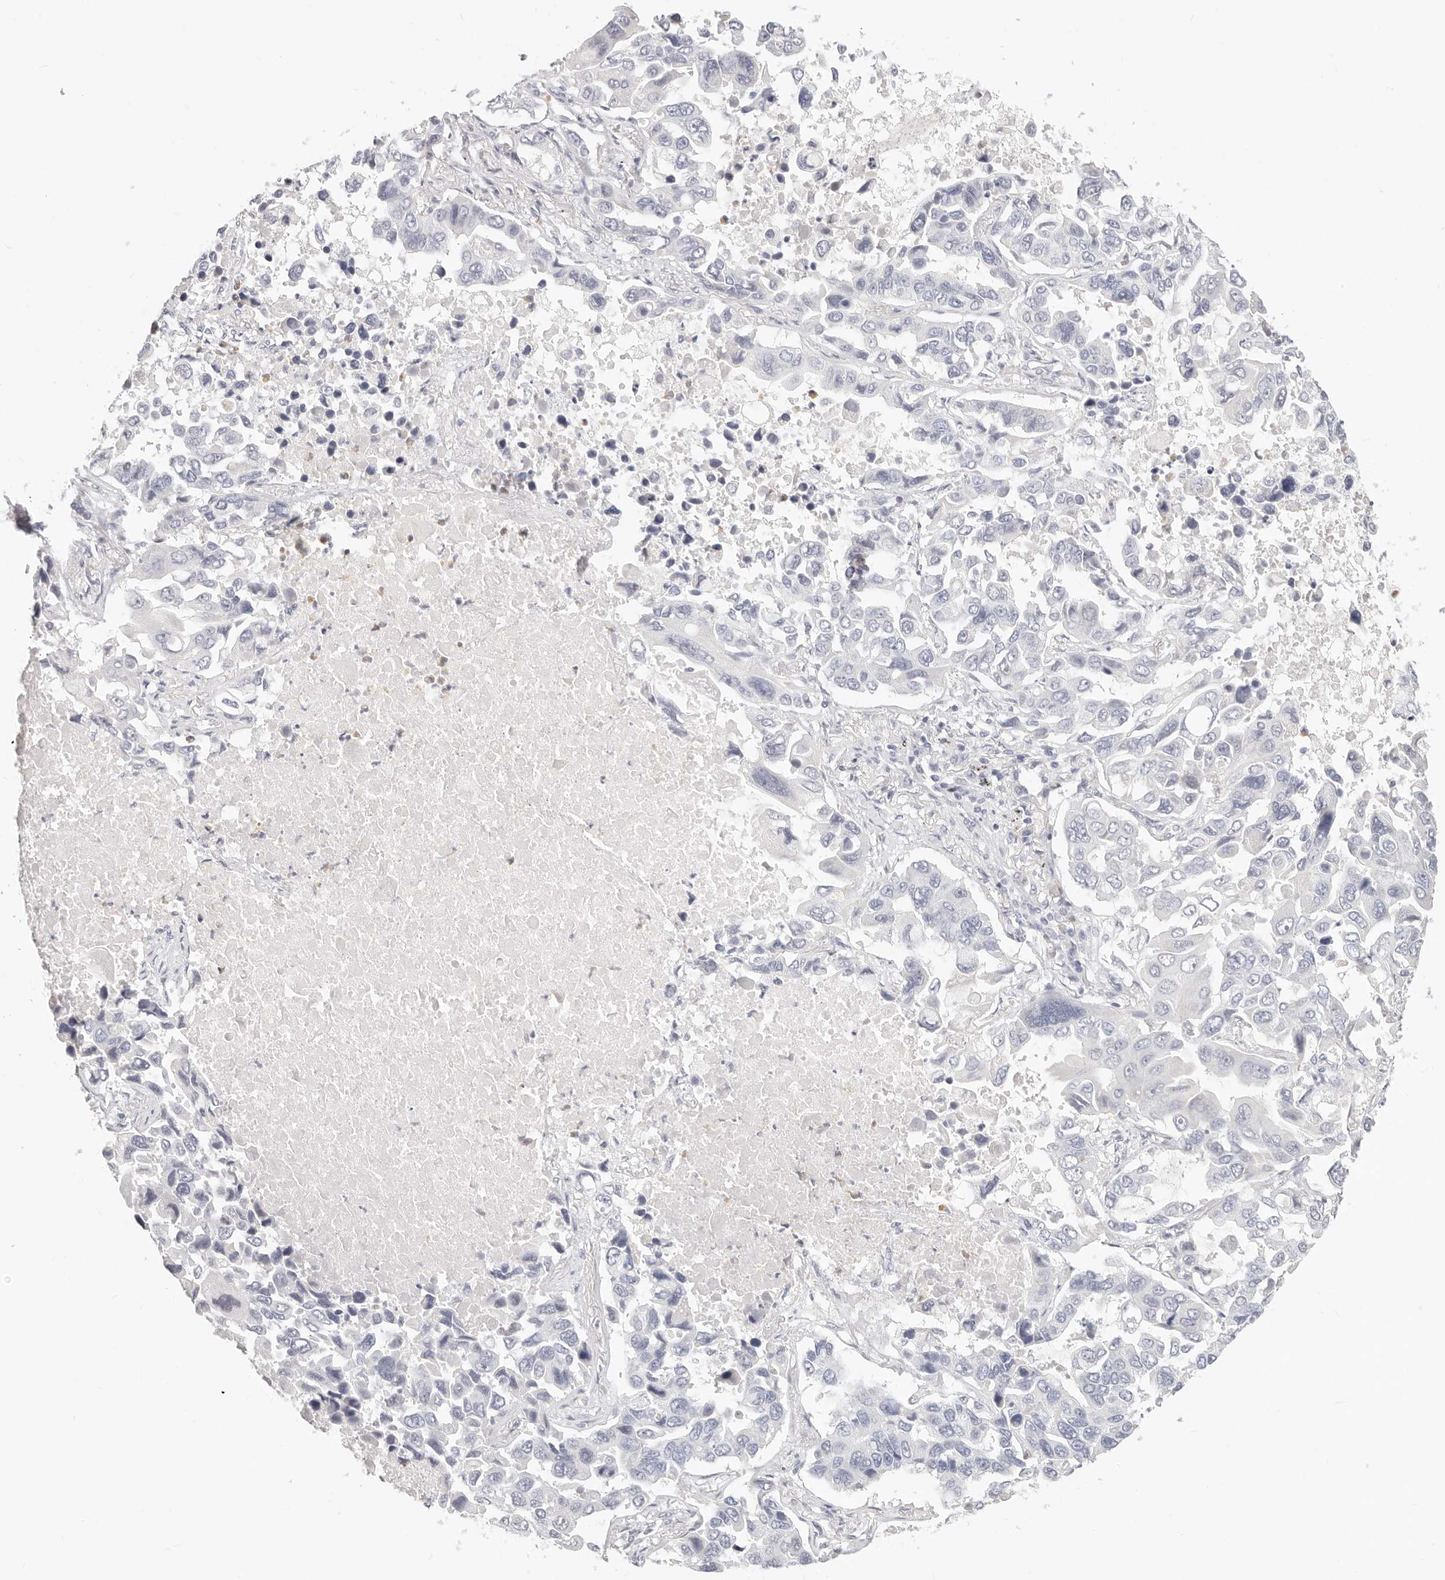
{"staining": {"intensity": "negative", "quantity": "none", "location": "none"}, "tissue": "lung cancer", "cell_type": "Tumor cells", "image_type": "cancer", "snomed": [{"axis": "morphology", "description": "Adenocarcinoma, NOS"}, {"axis": "topography", "description": "Lung"}], "caption": "Image shows no significant protein staining in tumor cells of lung cancer (adenocarcinoma).", "gene": "ASCL1", "patient": {"sex": "male", "age": 64}}